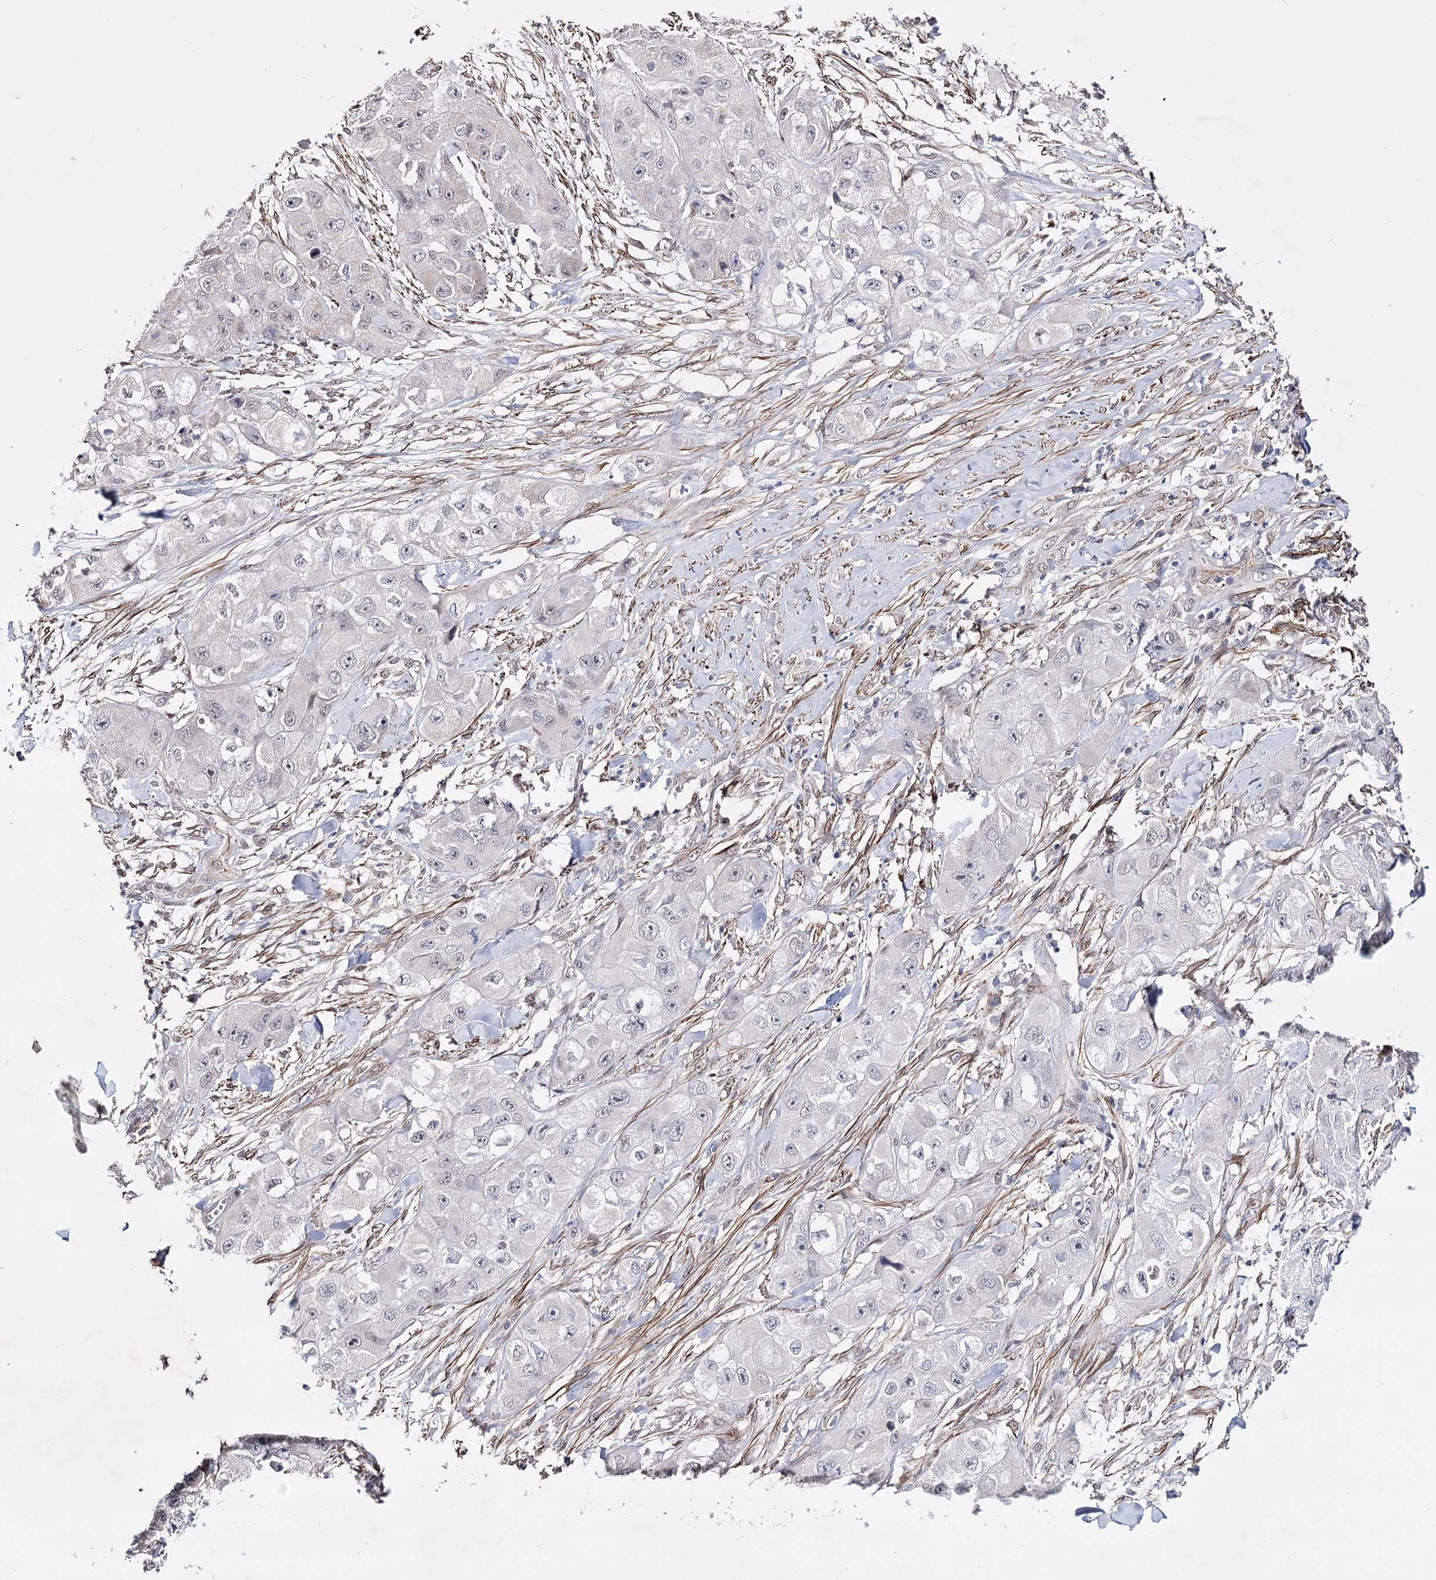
{"staining": {"intensity": "negative", "quantity": "none", "location": "none"}, "tissue": "skin cancer", "cell_type": "Tumor cells", "image_type": "cancer", "snomed": [{"axis": "morphology", "description": "Squamous cell carcinoma, NOS"}, {"axis": "topography", "description": "Skin"}, {"axis": "topography", "description": "Subcutis"}], "caption": "Tumor cells are negative for brown protein staining in skin squamous cell carcinoma.", "gene": "CFAP46", "patient": {"sex": "male", "age": 73}}